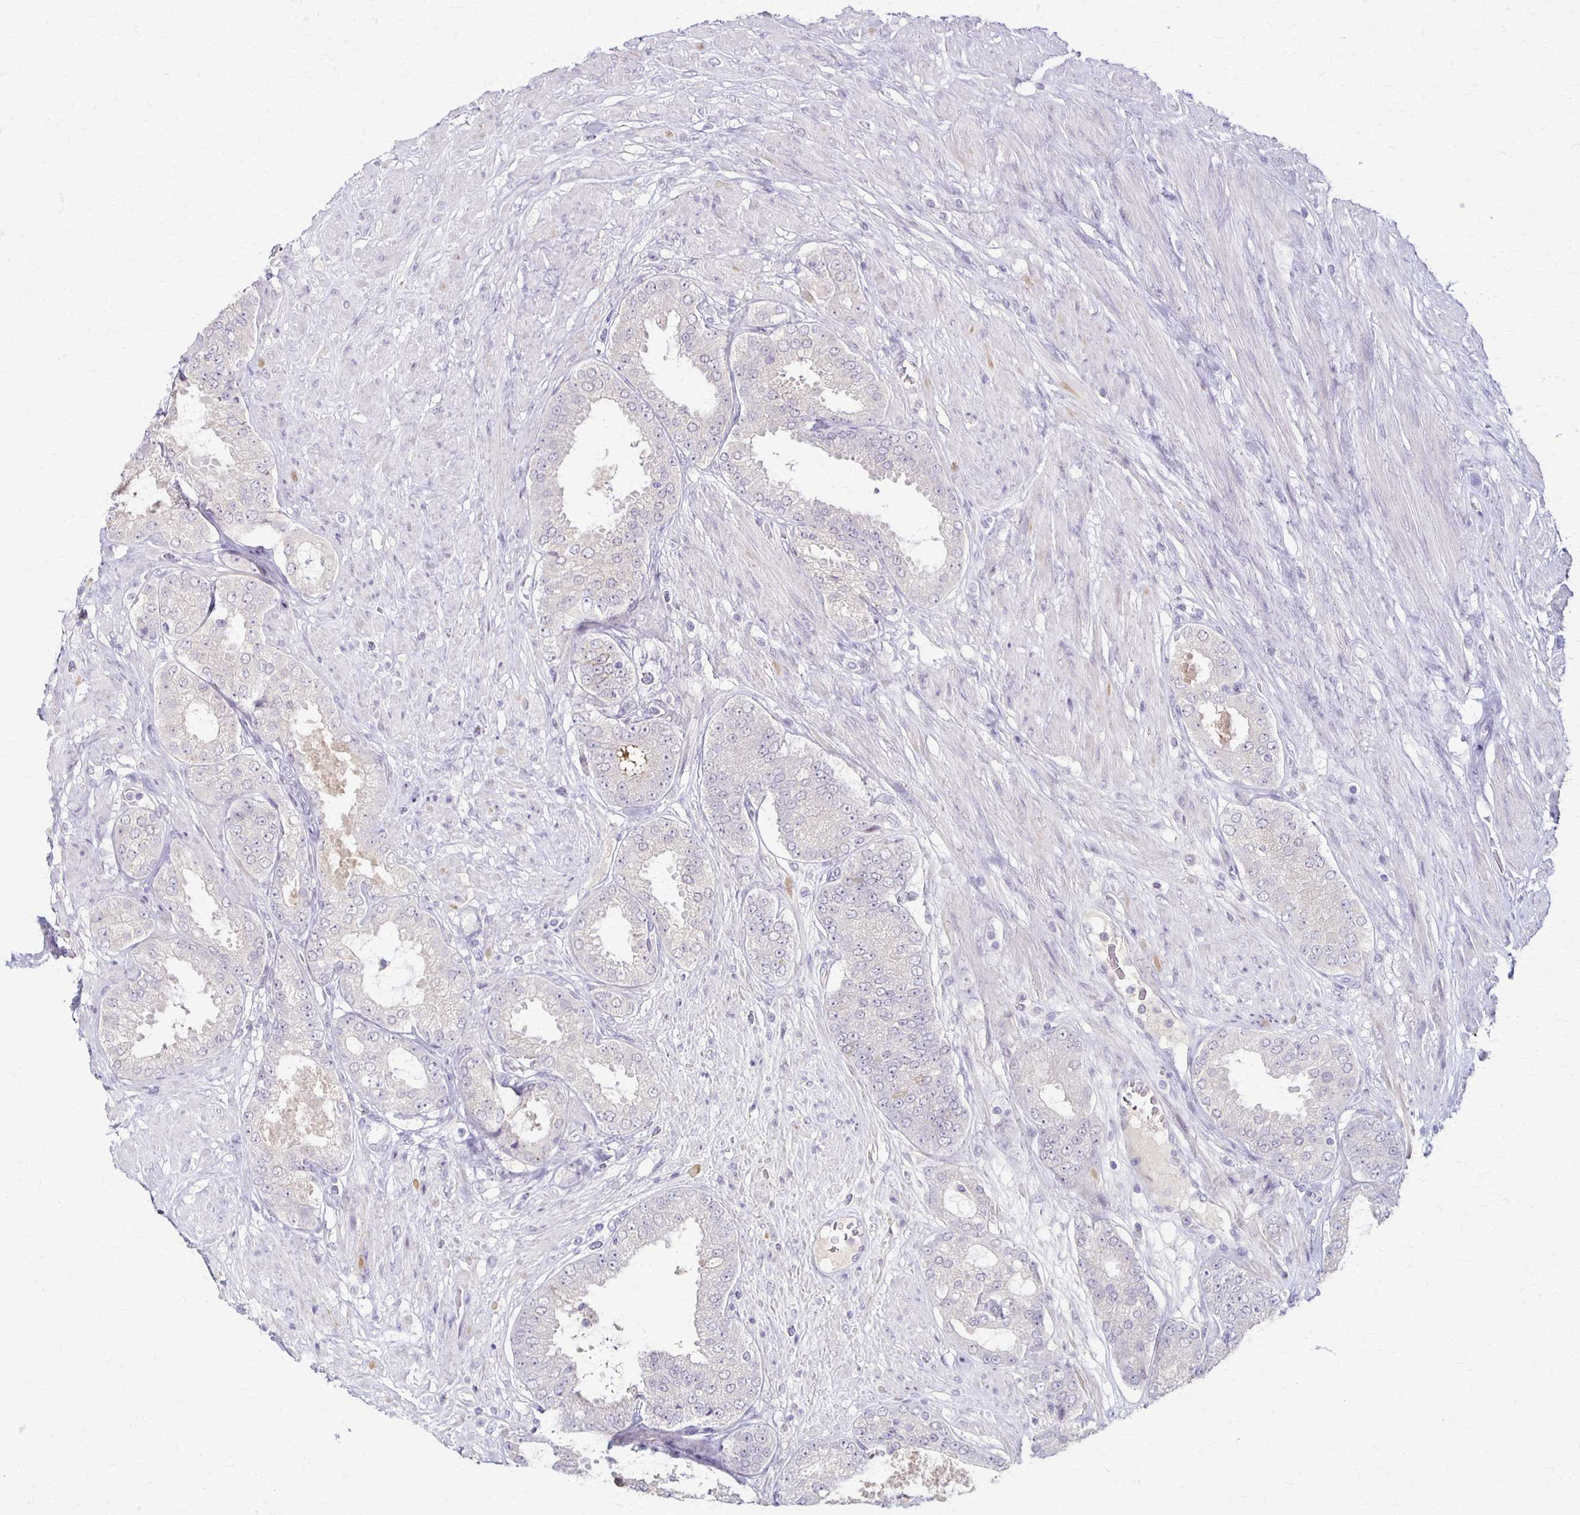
{"staining": {"intensity": "negative", "quantity": "none", "location": "none"}, "tissue": "prostate cancer", "cell_type": "Tumor cells", "image_type": "cancer", "snomed": [{"axis": "morphology", "description": "Adenocarcinoma, High grade"}, {"axis": "topography", "description": "Prostate"}], "caption": "IHC of human prostate high-grade adenocarcinoma exhibits no expression in tumor cells.", "gene": "SLC35E2B", "patient": {"sex": "male", "age": 71}}